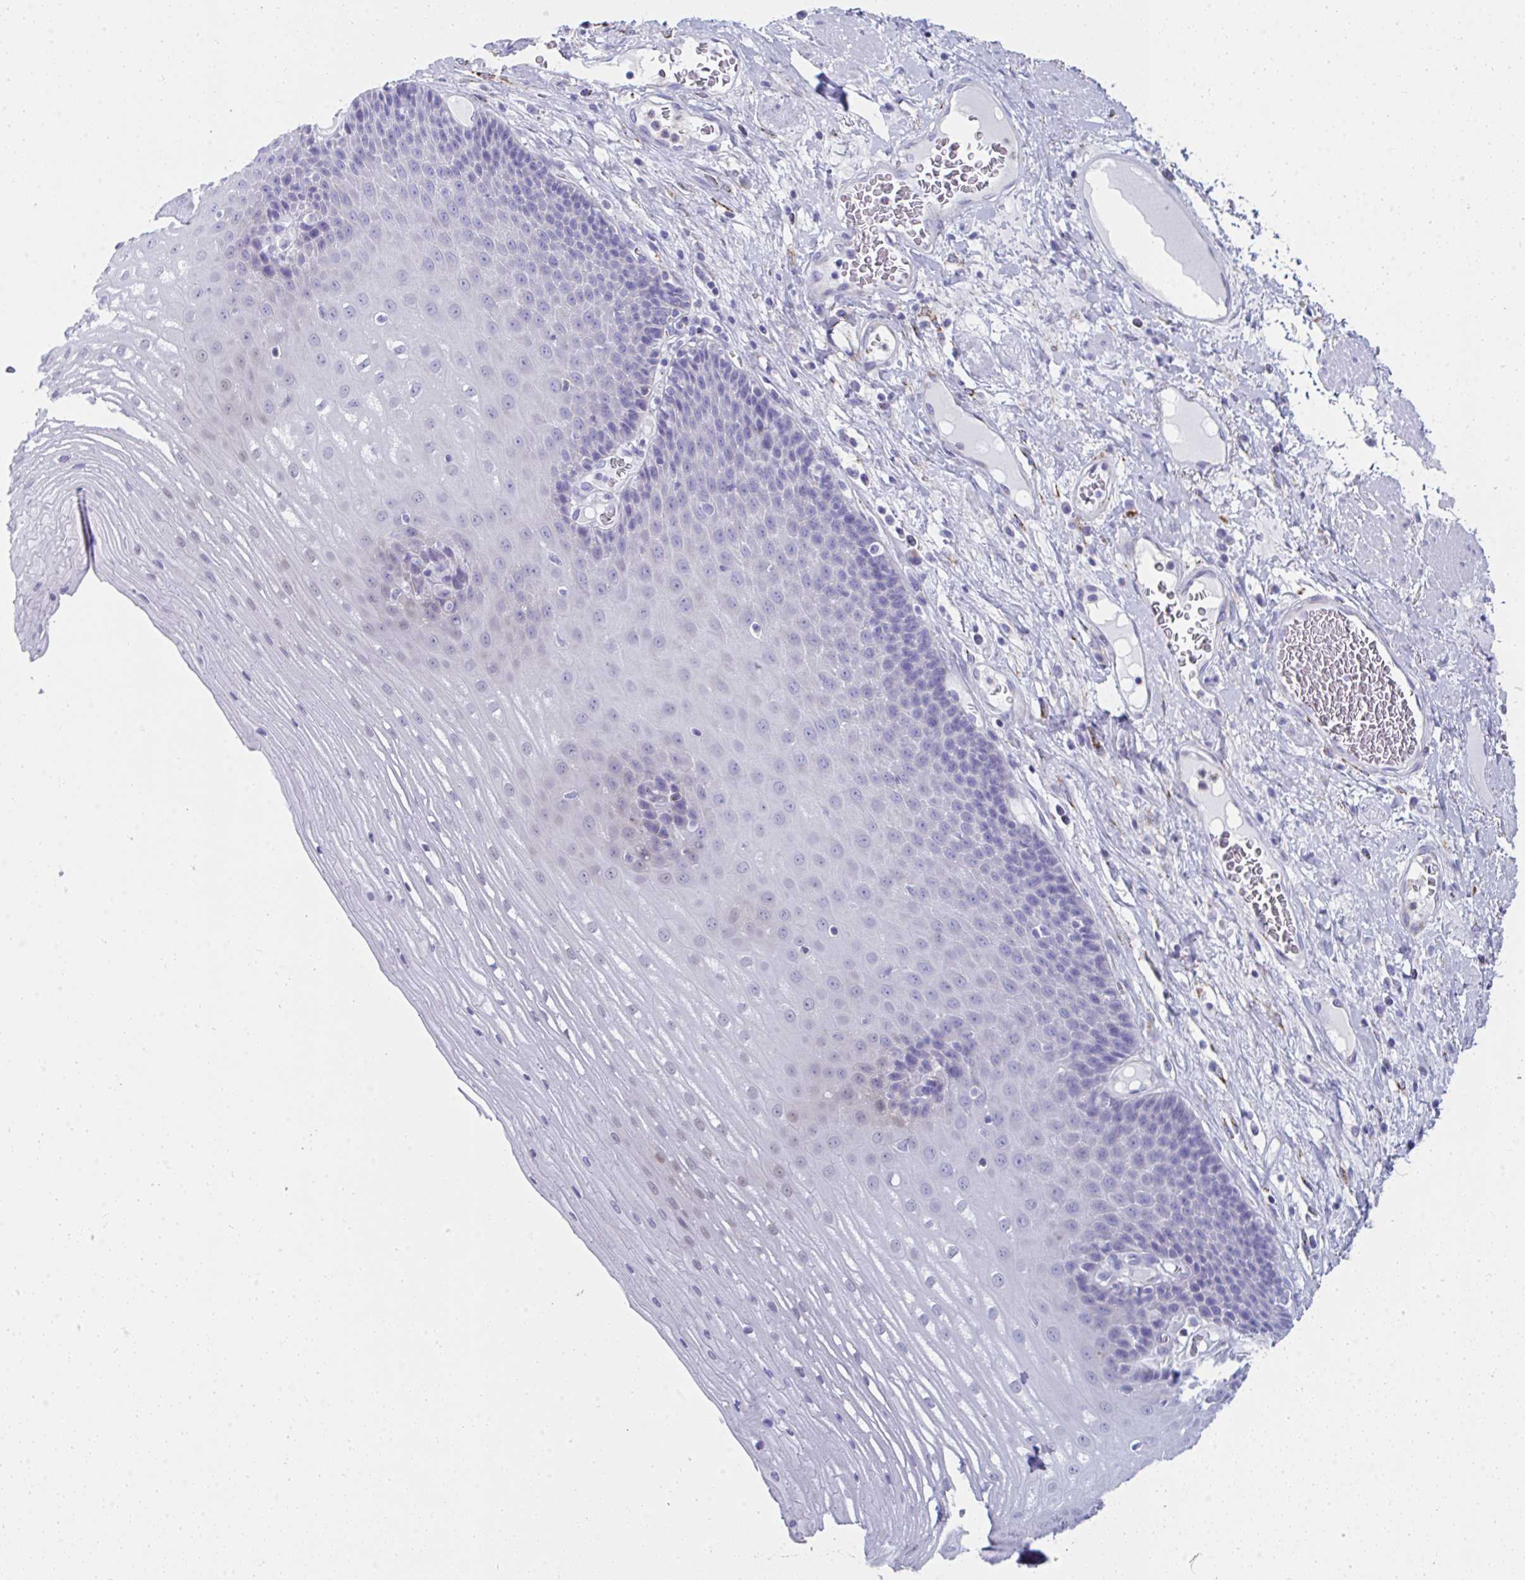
{"staining": {"intensity": "weak", "quantity": "<25%", "location": "cytoplasmic/membranous"}, "tissue": "esophagus", "cell_type": "Squamous epithelial cells", "image_type": "normal", "snomed": [{"axis": "morphology", "description": "Normal tissue, NOS"}, {"axis": "topography", "description": "Esophagus"}], "caption": "This histopathology image is of unremarkable esophagus stained with immunohistochemistry to label a protein in brown with the nuclei are counter-stained blue. There is no staining in squamous epithelial cells.", "gene": "MGAM2", "patient": {"sex": "male", "age": 62}}